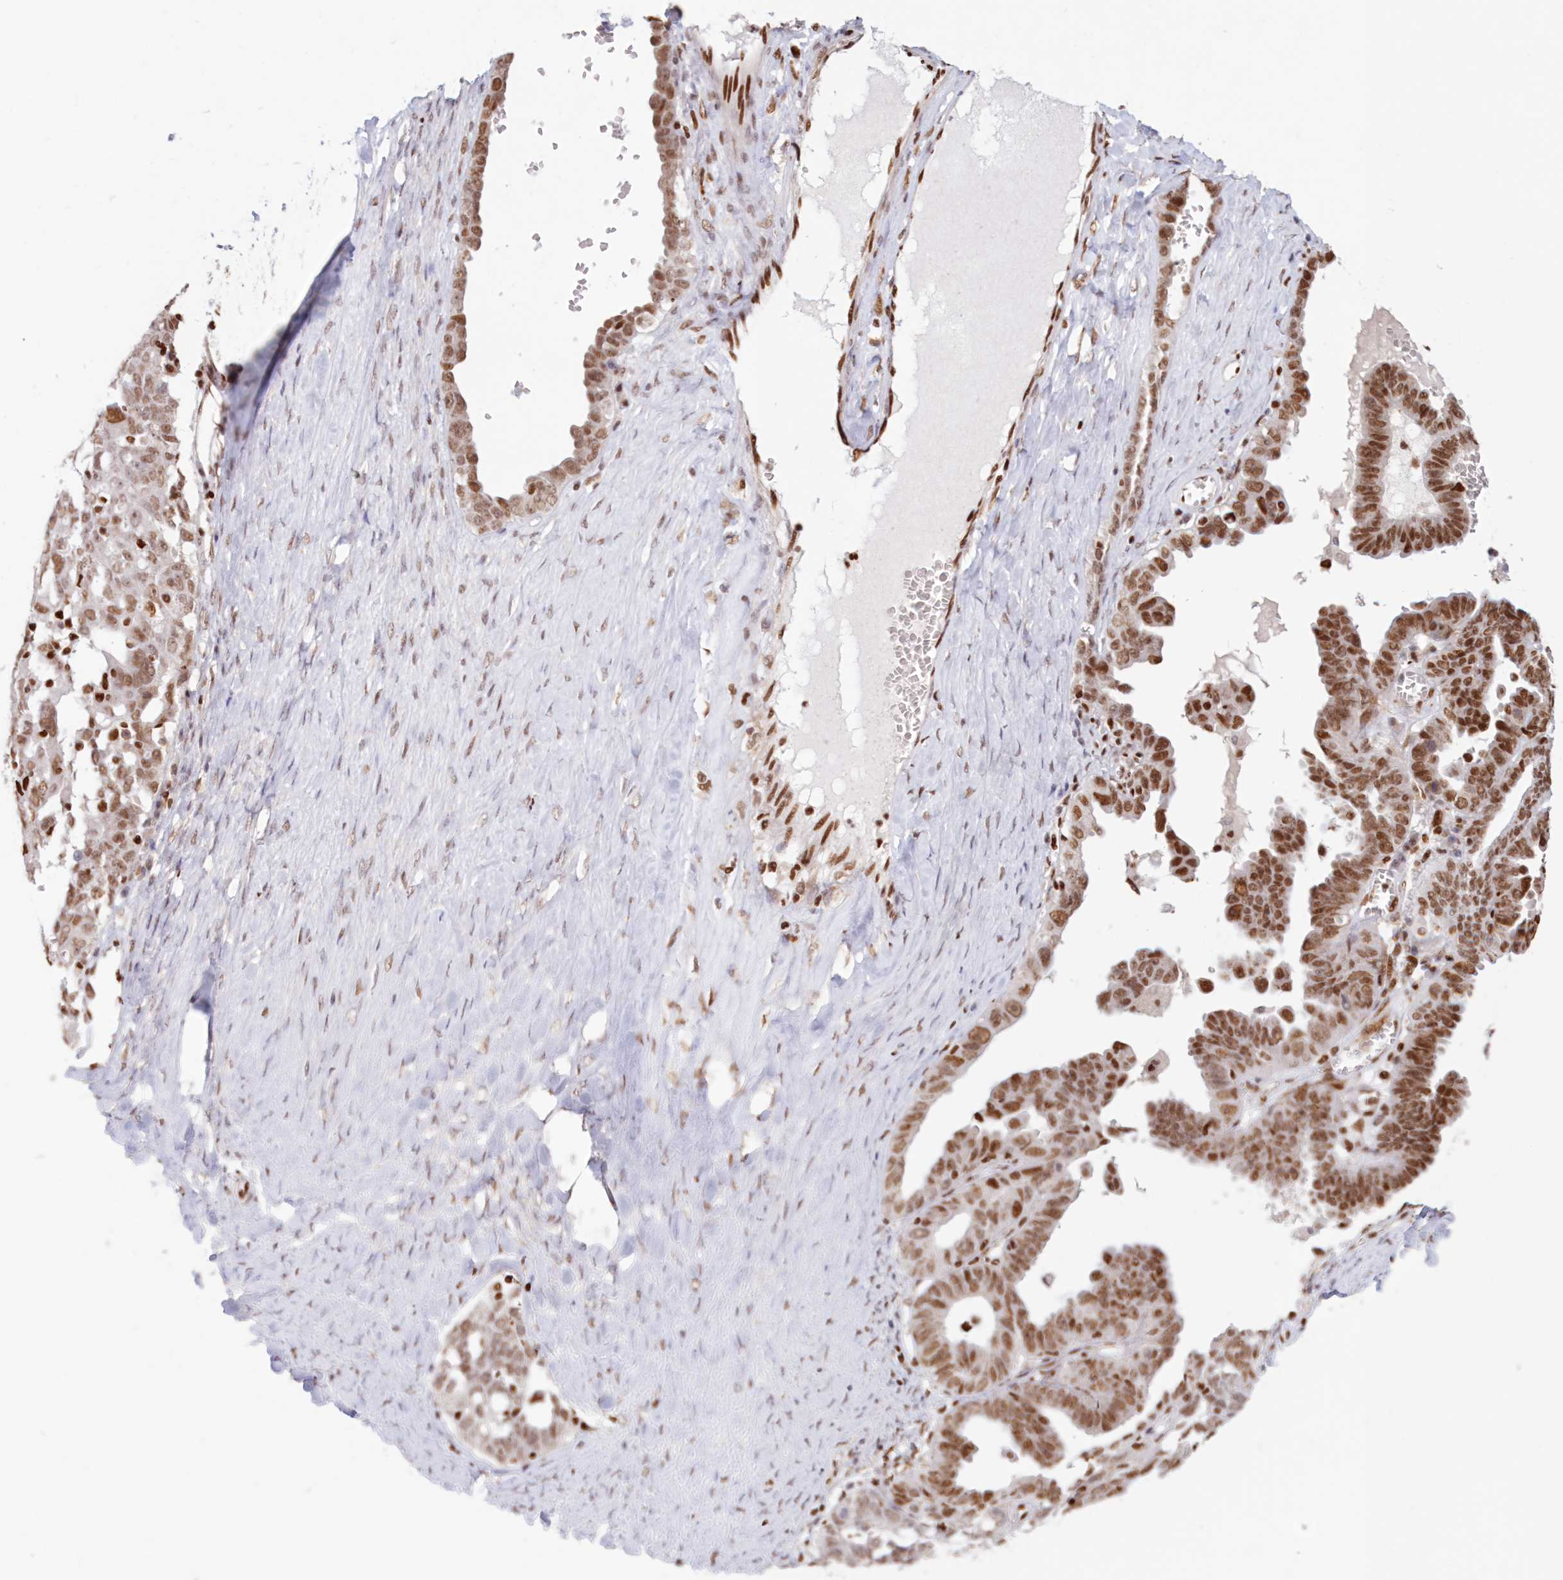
{"staining": {"intensity": "moderate", "quantity": ">75%", "location": "nuclear"}, "tissue": "ovarian cancer", "cell_type": "Tumor cells", "image_type": "cancer", "snomed": [{"axis": "morphology", "description": "Carcinoma, endometroid"}, {"axis": "topography", "description": "Ovary"}], "caption": "Tumor cells show moderate nuclear expression in approximately >75% of cells in ovarian cancer (endometroid carcinoma). (Brightfield microscopy of DAB IHC at high magnification).", "gene": "POLR2B", "patient": {"sex": "female", "age": 62}}